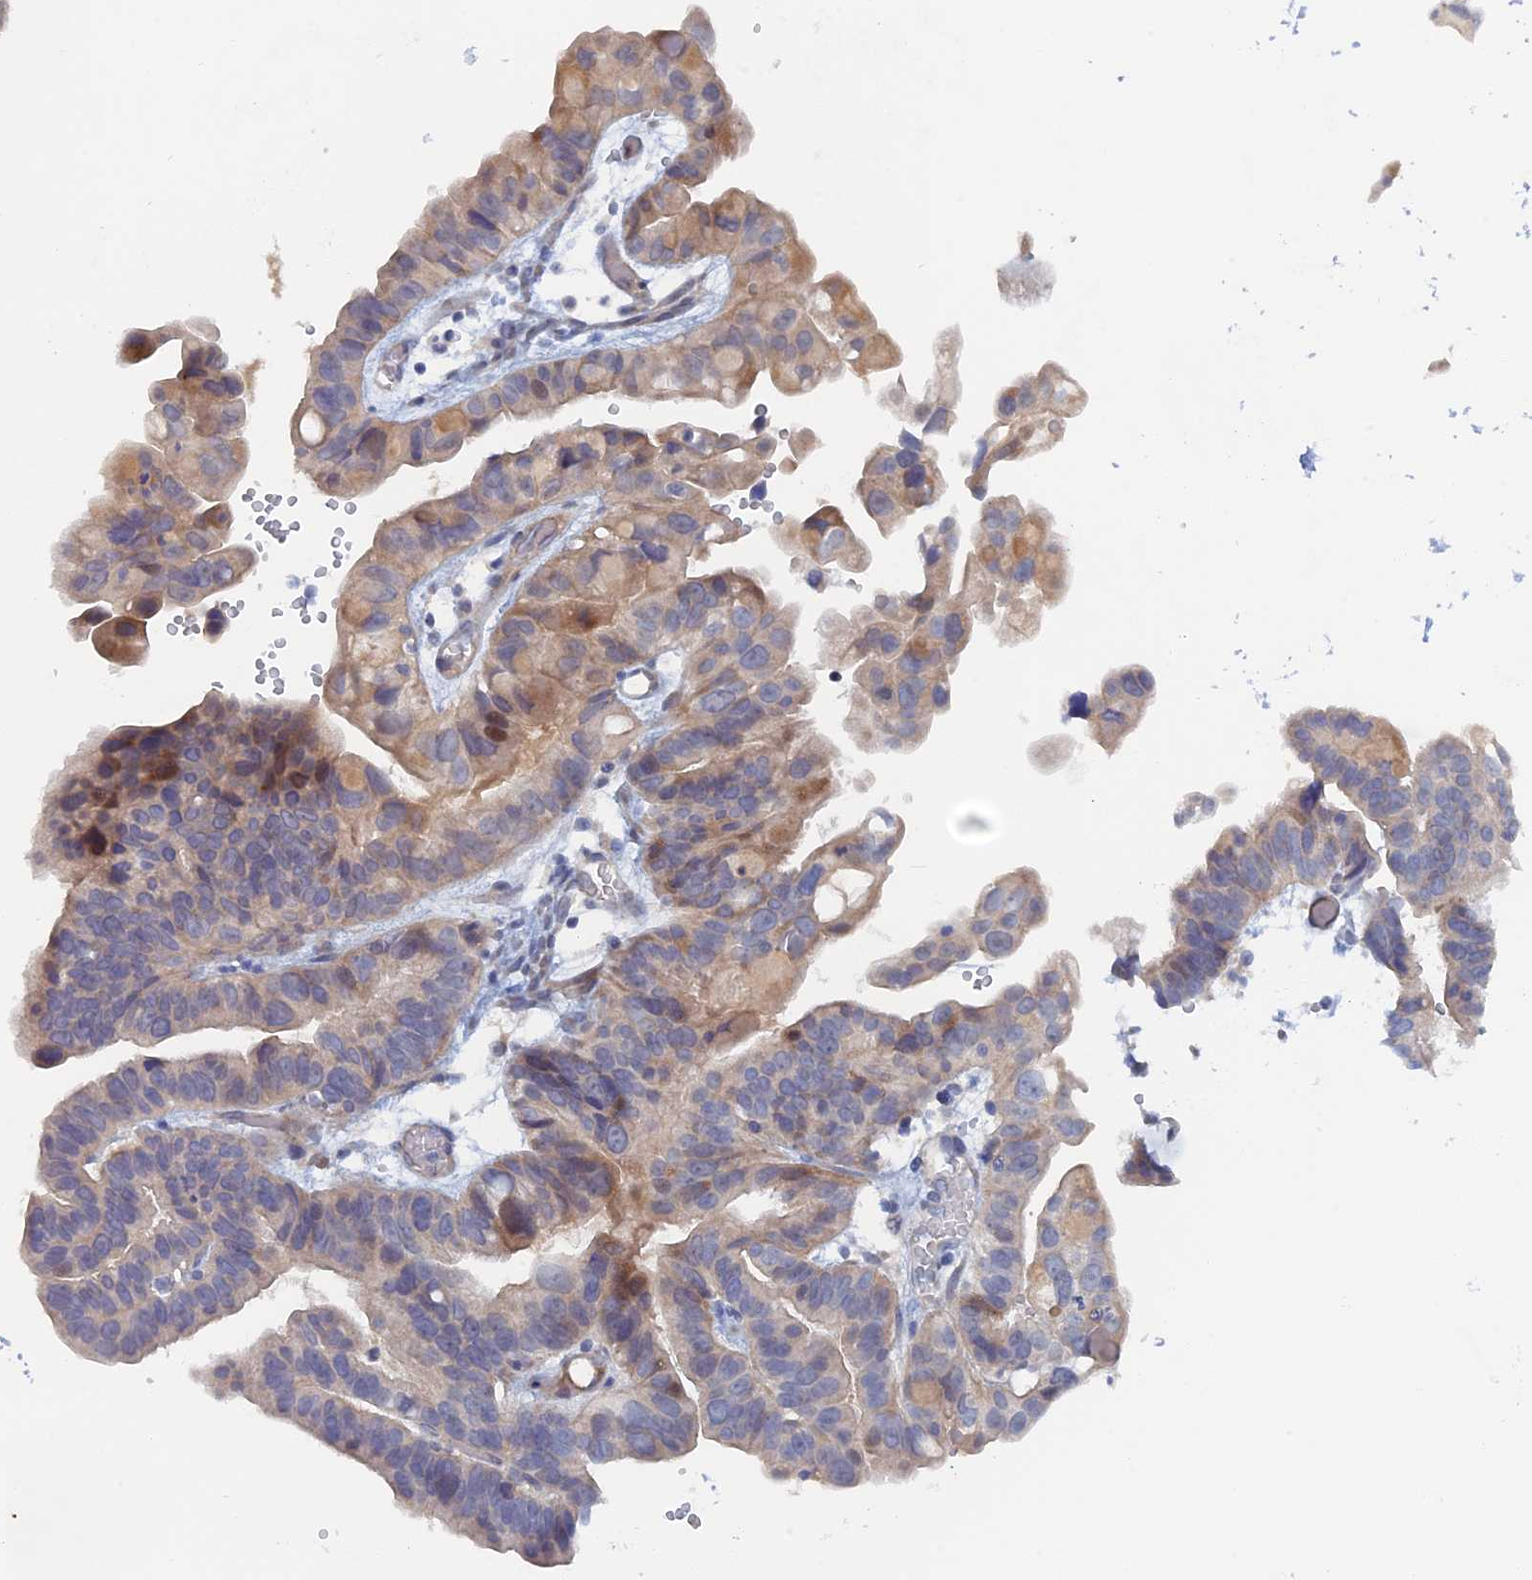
{"staining": {"intensity": "moderate", "quantity": "<25%", "location": "cytoplasmic/membranous,nuclear"}, "tissue": "ovarian cancer", "cell_type": "Tumor cells", "image_type": "cancer", "snomed": [{"axis": "morphology", "description": "Cystadenocarcinoma, serous, NOS"}, {"axis": "topography", "description": "Ovary"}], "caption": "A brown stain highlights moderate cytoplasmic/membranous and nuclear positivity of a protein in human ovarian serous cystadenocarcinoma tumor cells.", "gene": "ELOVL6", "patient": {"sex": "female", "age": 56}}